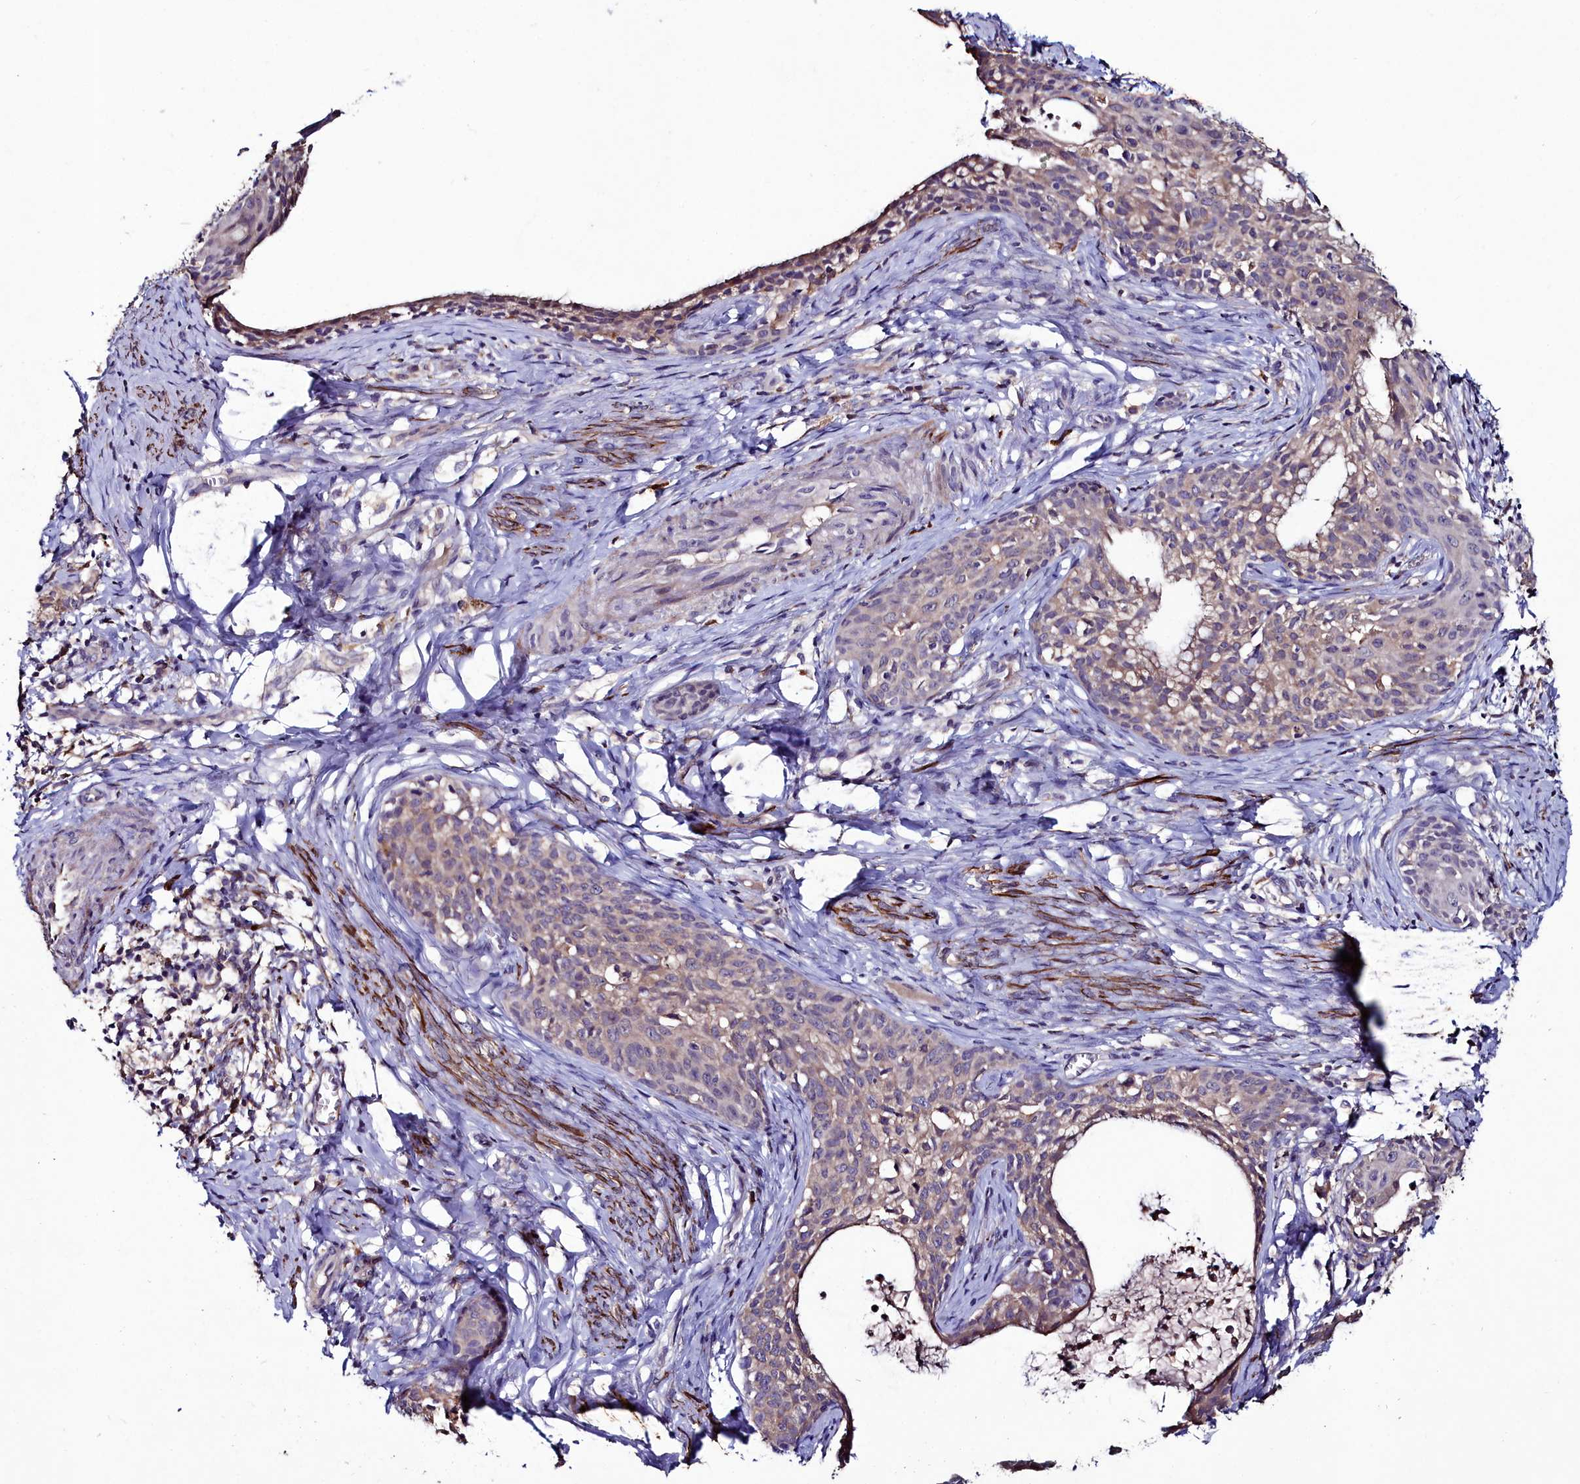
{"staining": {"intensity": "weak", "quantity": "25%-75%", "location": "cytoplasmic/membranous"}, "tissue": "cervical cancer", "cell_type": "Tumor cells", "image_type": "cancer", "snomed": [{"axis": "morphology", "description": "Squamous cell carcinoma, NOS"}, {"axis": "topography", "description": "Cervix"}], "caption": "Immunohistochemistry of cervical squamous cell carcinoma exhibits low levels of weak cytoplasmic/membranous positivity in about 25%-75% of tumor cells. The protein of interest is shown in brown color, while the nuclei are stained blue.", "gene": "AMBRA1", "patient": {"sex": "female", "age": 52}}